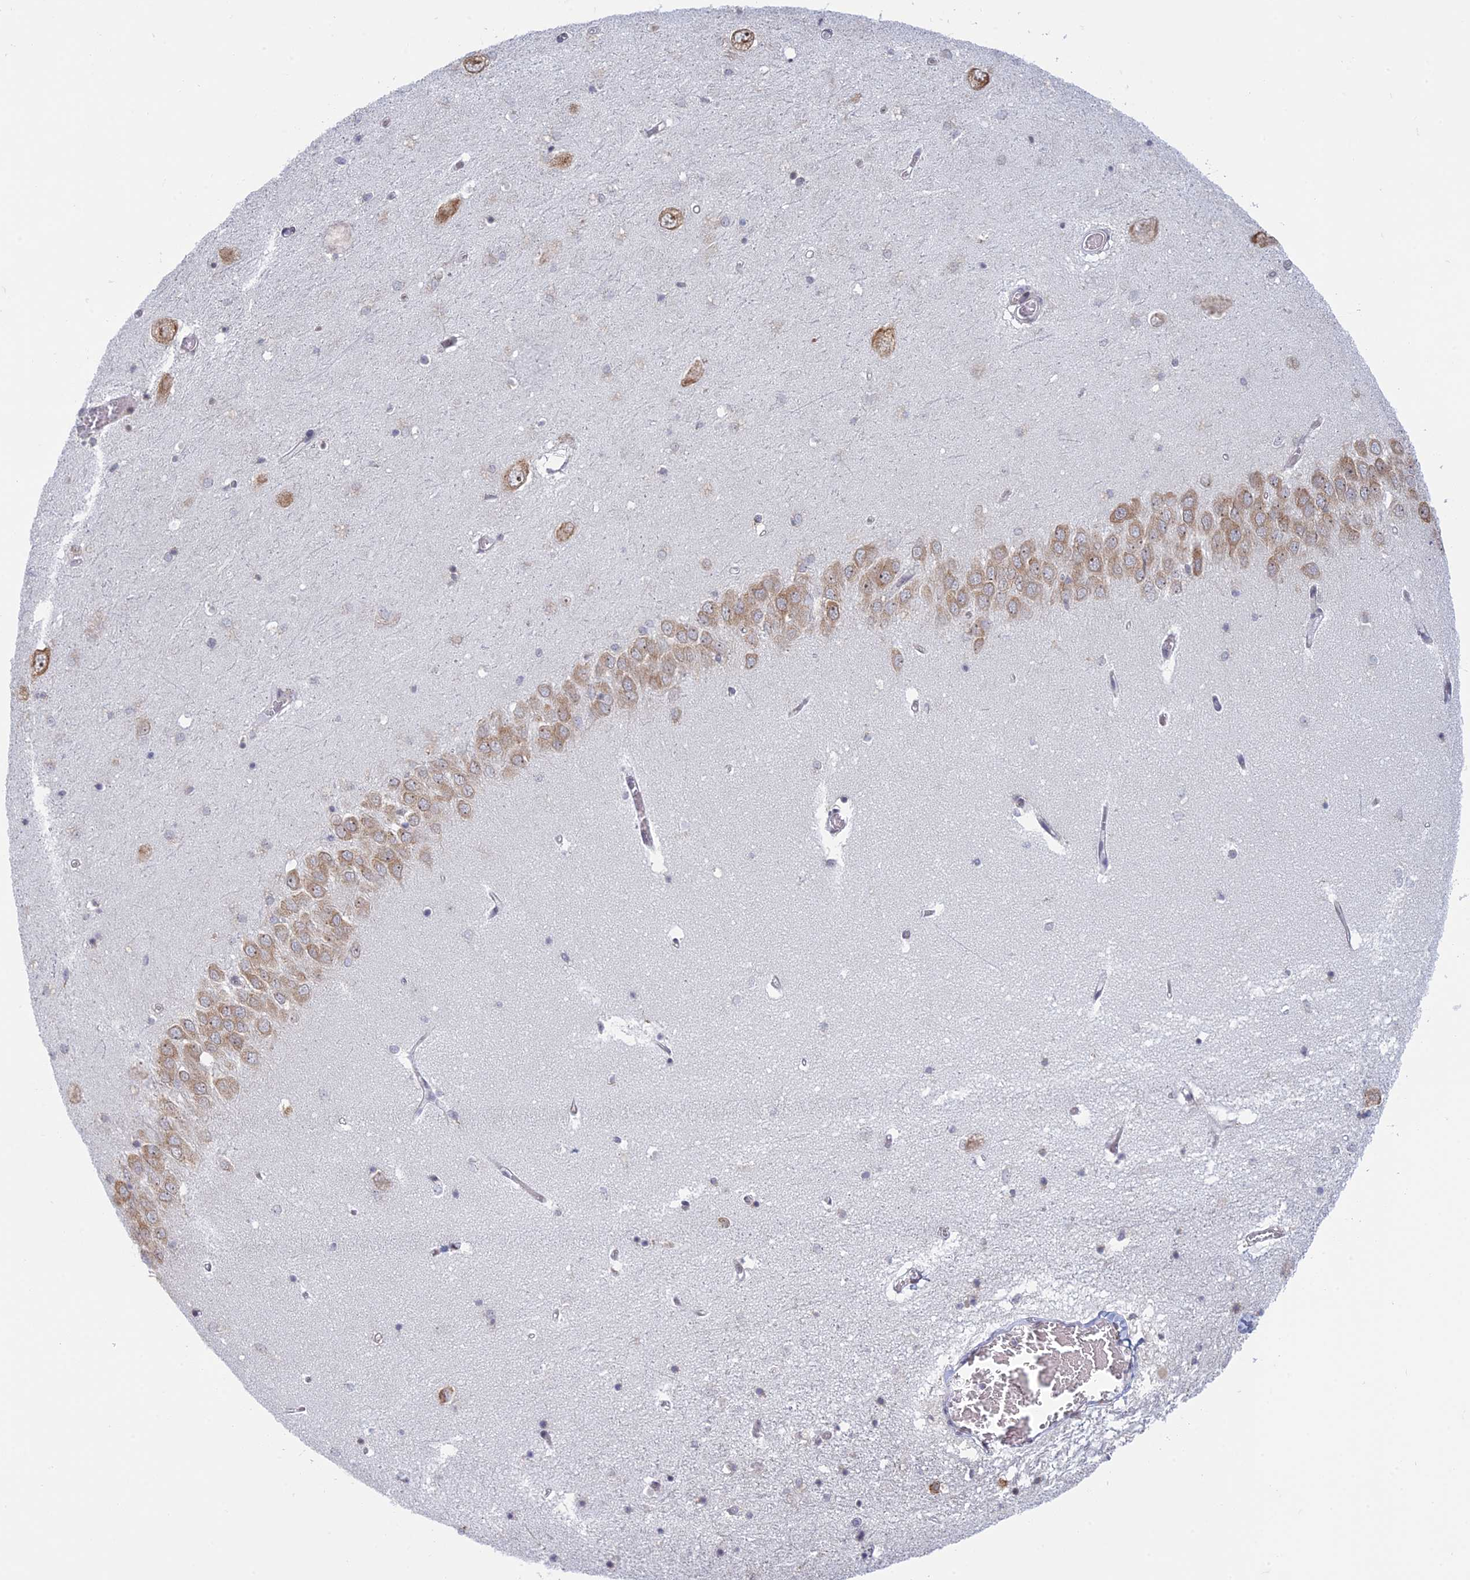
{"staining": {"intensity": "moderate", "quantity": "<25%", "location": "cytoplasmic/membranous"}, "tissue": "hippocampus", "cell_type": "Glial cells", "image_type": "normal", "snomed": [{"axis": "morphology", "description": "Normal tissue, NOS"}, {"axis": "topography", "description": "Hippocampus"}], "caption": "Glial cells show low levels of moderate cytoplasmic/membranous expression in about <25% of cells in unremarkable human hippocampus.", "gene": "RPS19BP1", "patient": {"sex": "male", "age": 70}}